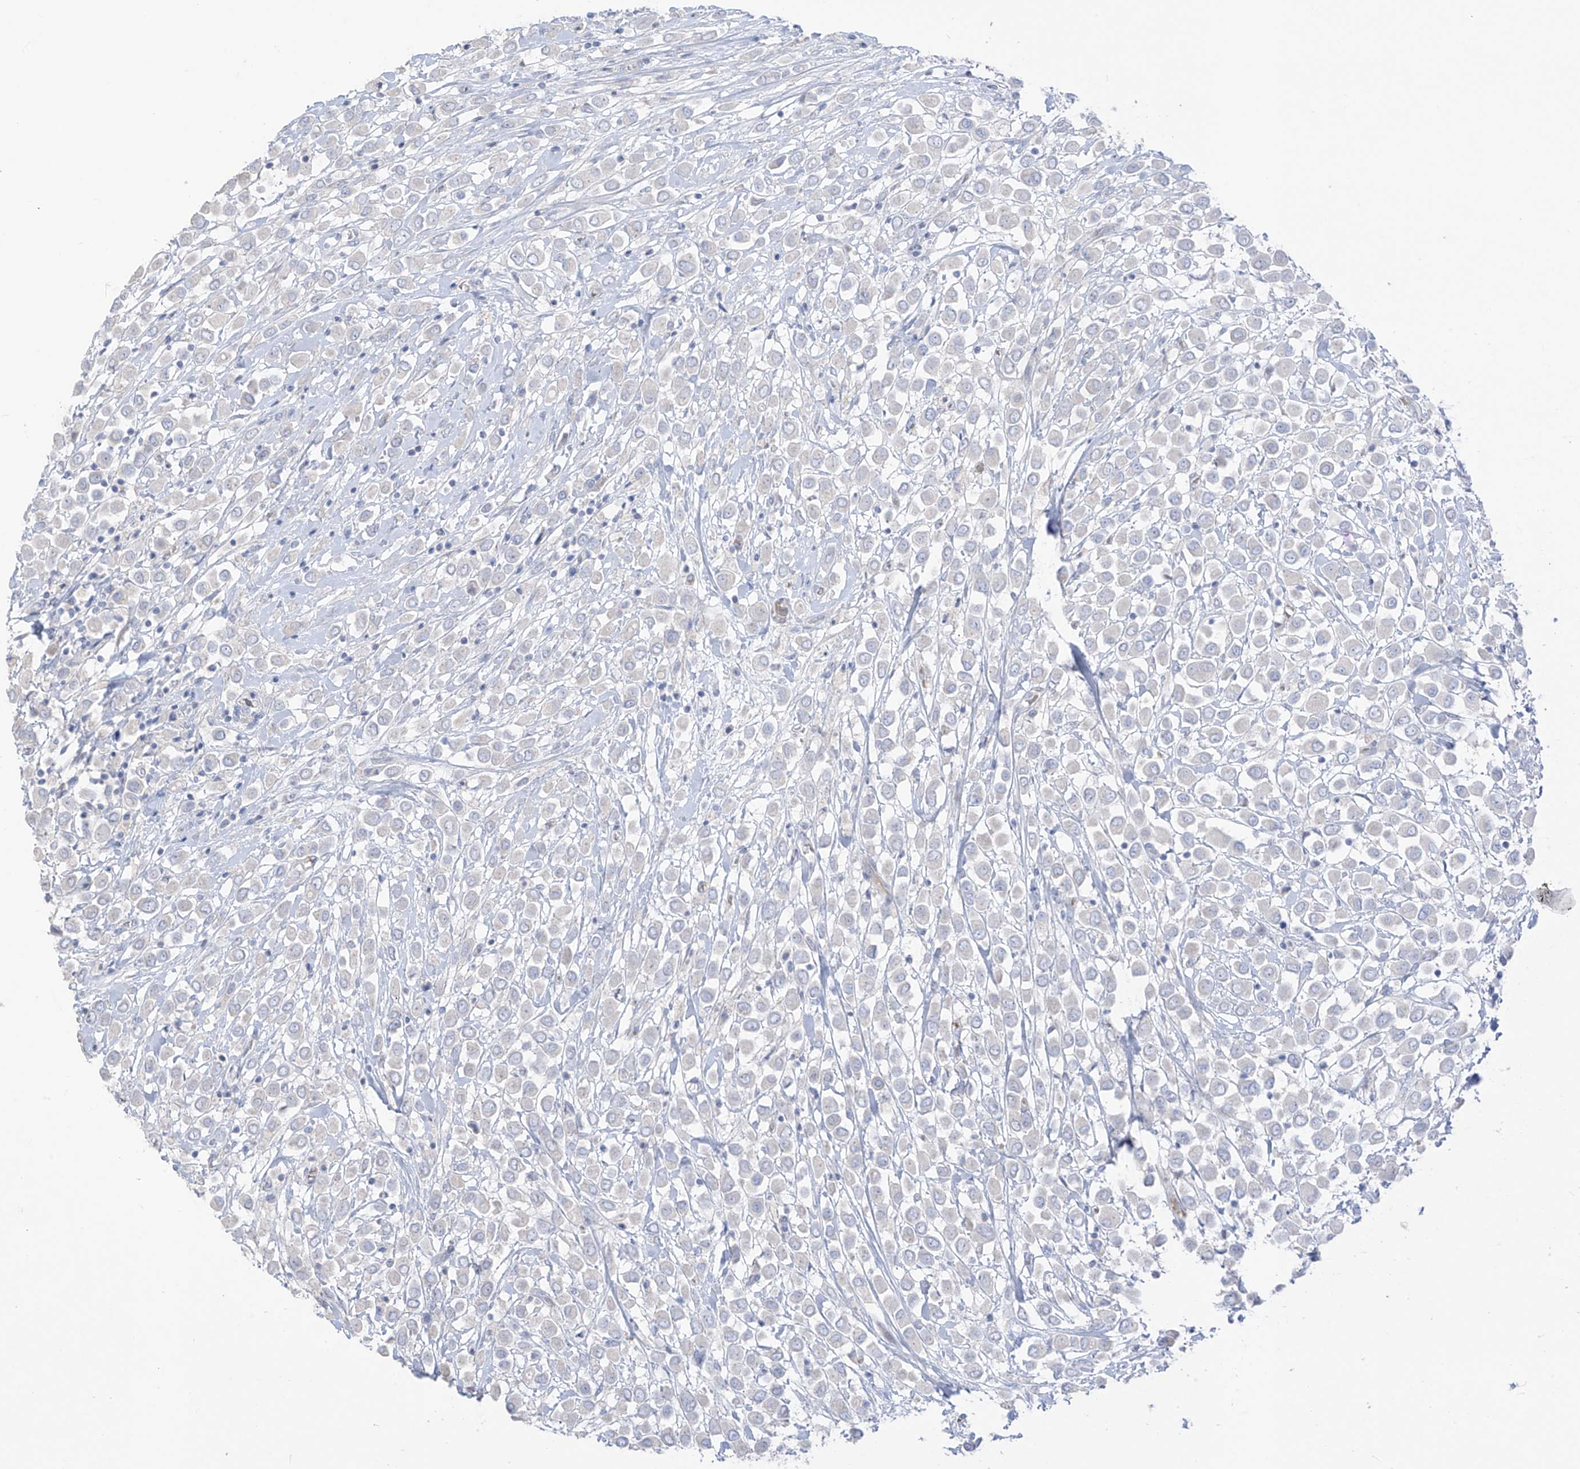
{"staining": {"intensity": "negative", "quantity": "none", "location": "none"}, "tissue": "breast cancer", "cell_type": "Tumor cells", "image_type": "cancer", "snomed": [{"axis": "morphology", "description": "Duct carcinoma"}, {"axis": "topography", "description": "Breast"}], "caption": "A micrograph of human infiltrating ductal carcinoma (breast) is negative for staining in tumor cells.", "gene": "ASPRV1", "patient": {"sex": "female", "age": 61}}